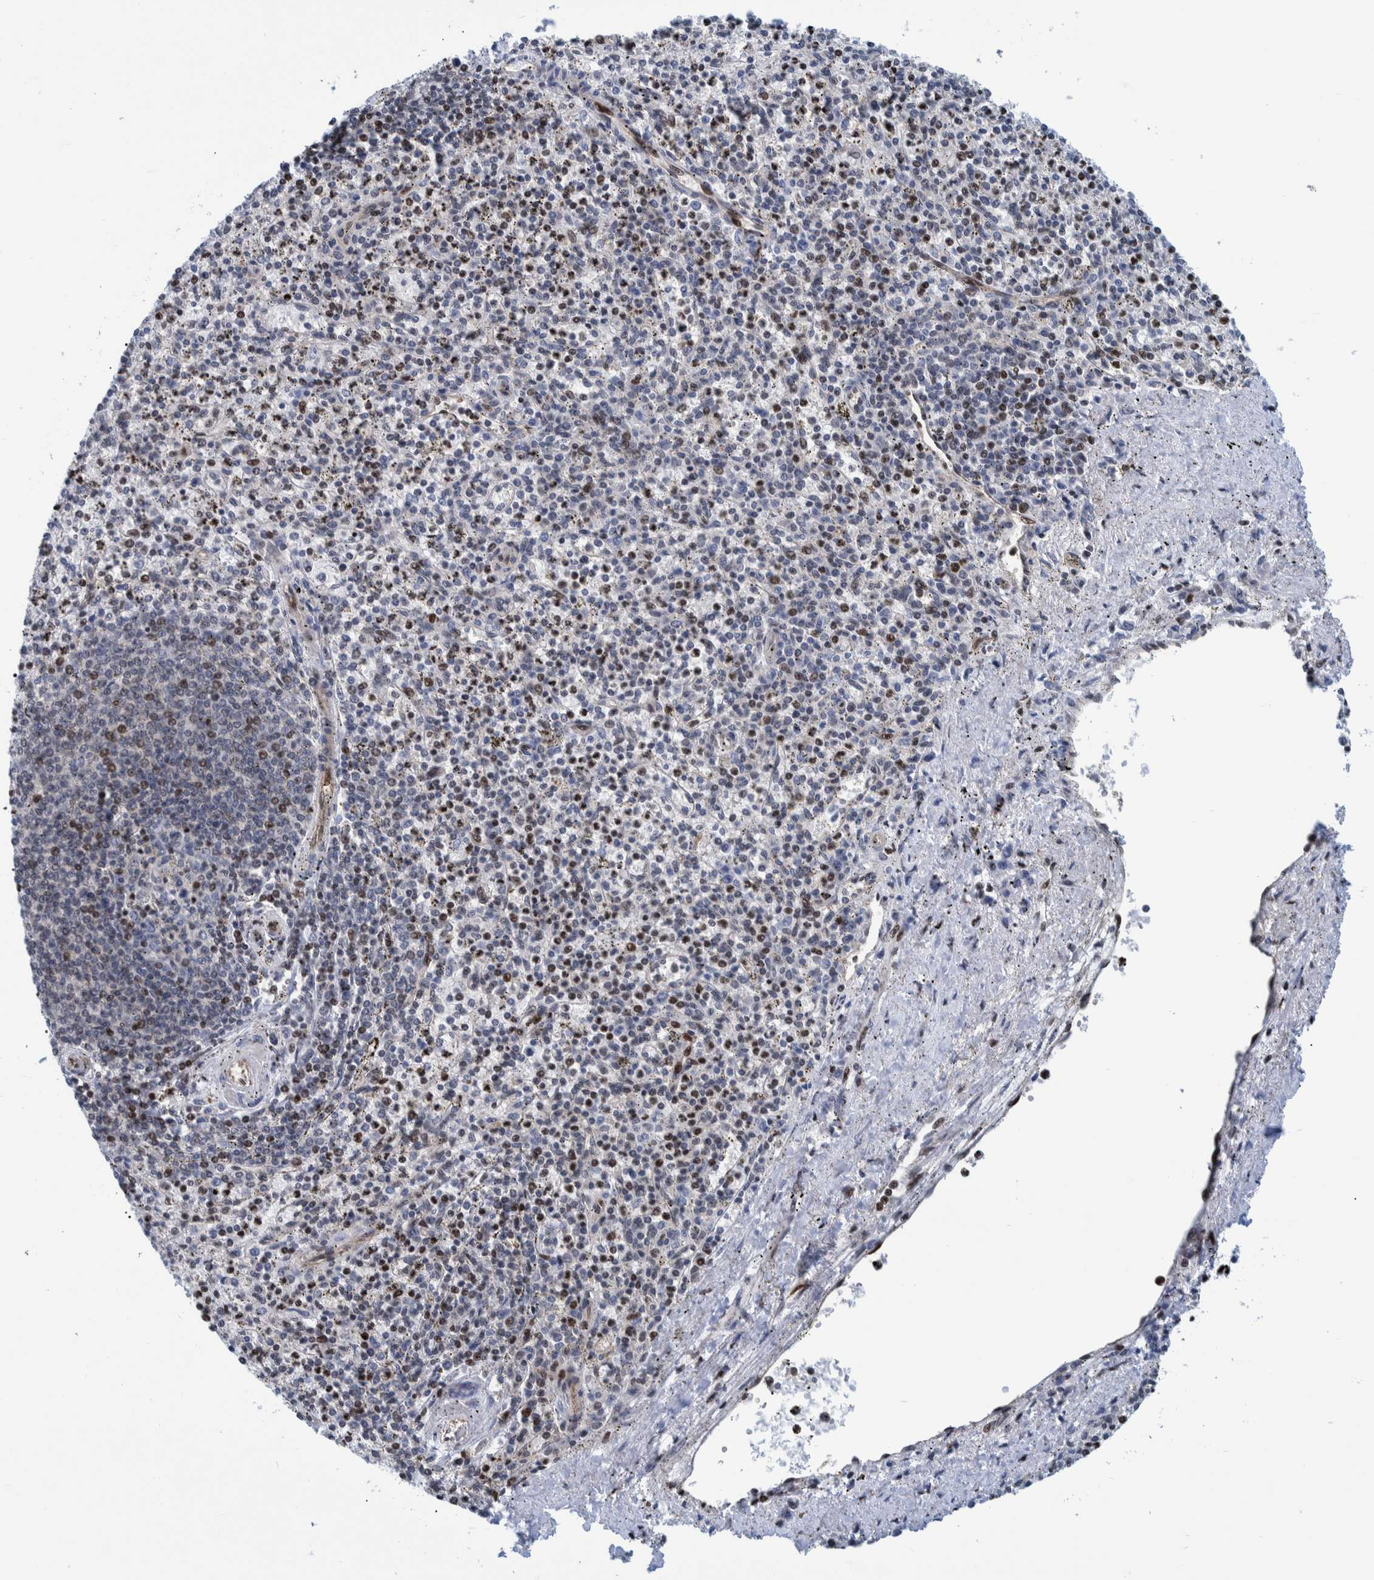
{"staining": {"intensity": "strong", "quantity": "25%-75%", "location": "nuclear"}, "tissue": "spleen", "cell_type": "Cells in red pulp", "image_type": "normal", "snomed": [{"axis": "morphology", "description": "Normal tissue, NOS"}, {"axis": "topography", "description": "Spleen"}], "caption": "Immunohistochemistry (IHC) micrograph of normal spleen: human spleen stained using IHC shows high levels of strong protein expression localized specifically in the nuclear of cells in red pulp, appearing as a nuclear brown color.", "gene": "HEATR9", "patient": {"sex": "male", "age": 72}}